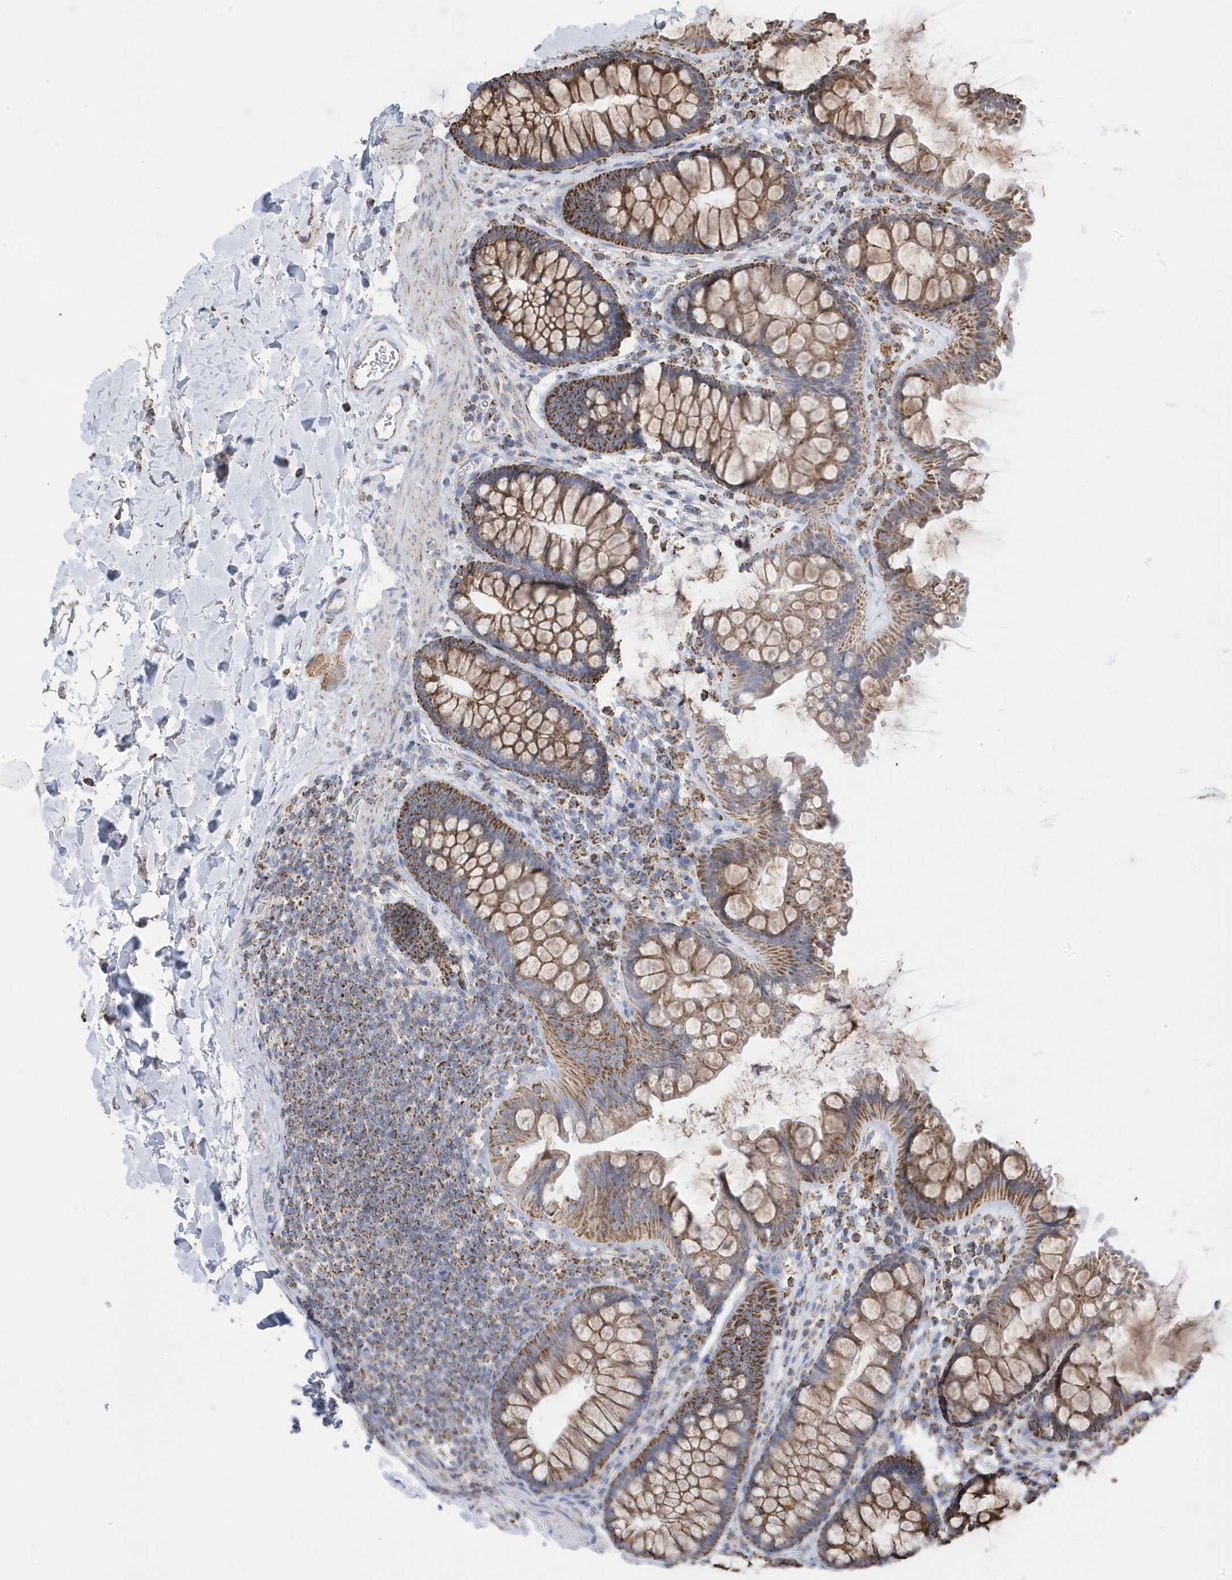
{"staining": {"intensity": "moderate", "quantity": ">75%", "location": "cytoplasmic/membranous"}, "tissue": "colon", "cell_type": "Endothelial cells", "image_type": "normal", "snomed": [{"axis": "morphology", "description": "Normal tissue, NOS"}, {"axis": "topography", "description": "Colon"}], "caption": "Colon stained with immunohistochemistry displays moderate cytoplasmic/membranous expression in approximately >75% of endothelial cells. The protein of interest is stained brown, and the nuclei are stained in blue (DAB (3,3'-diaminobenzidine) IHC with brightfield microscopy, high magnification).", "gene": "GTPBP8", "patient": {"sex": "female", "age": 62}}